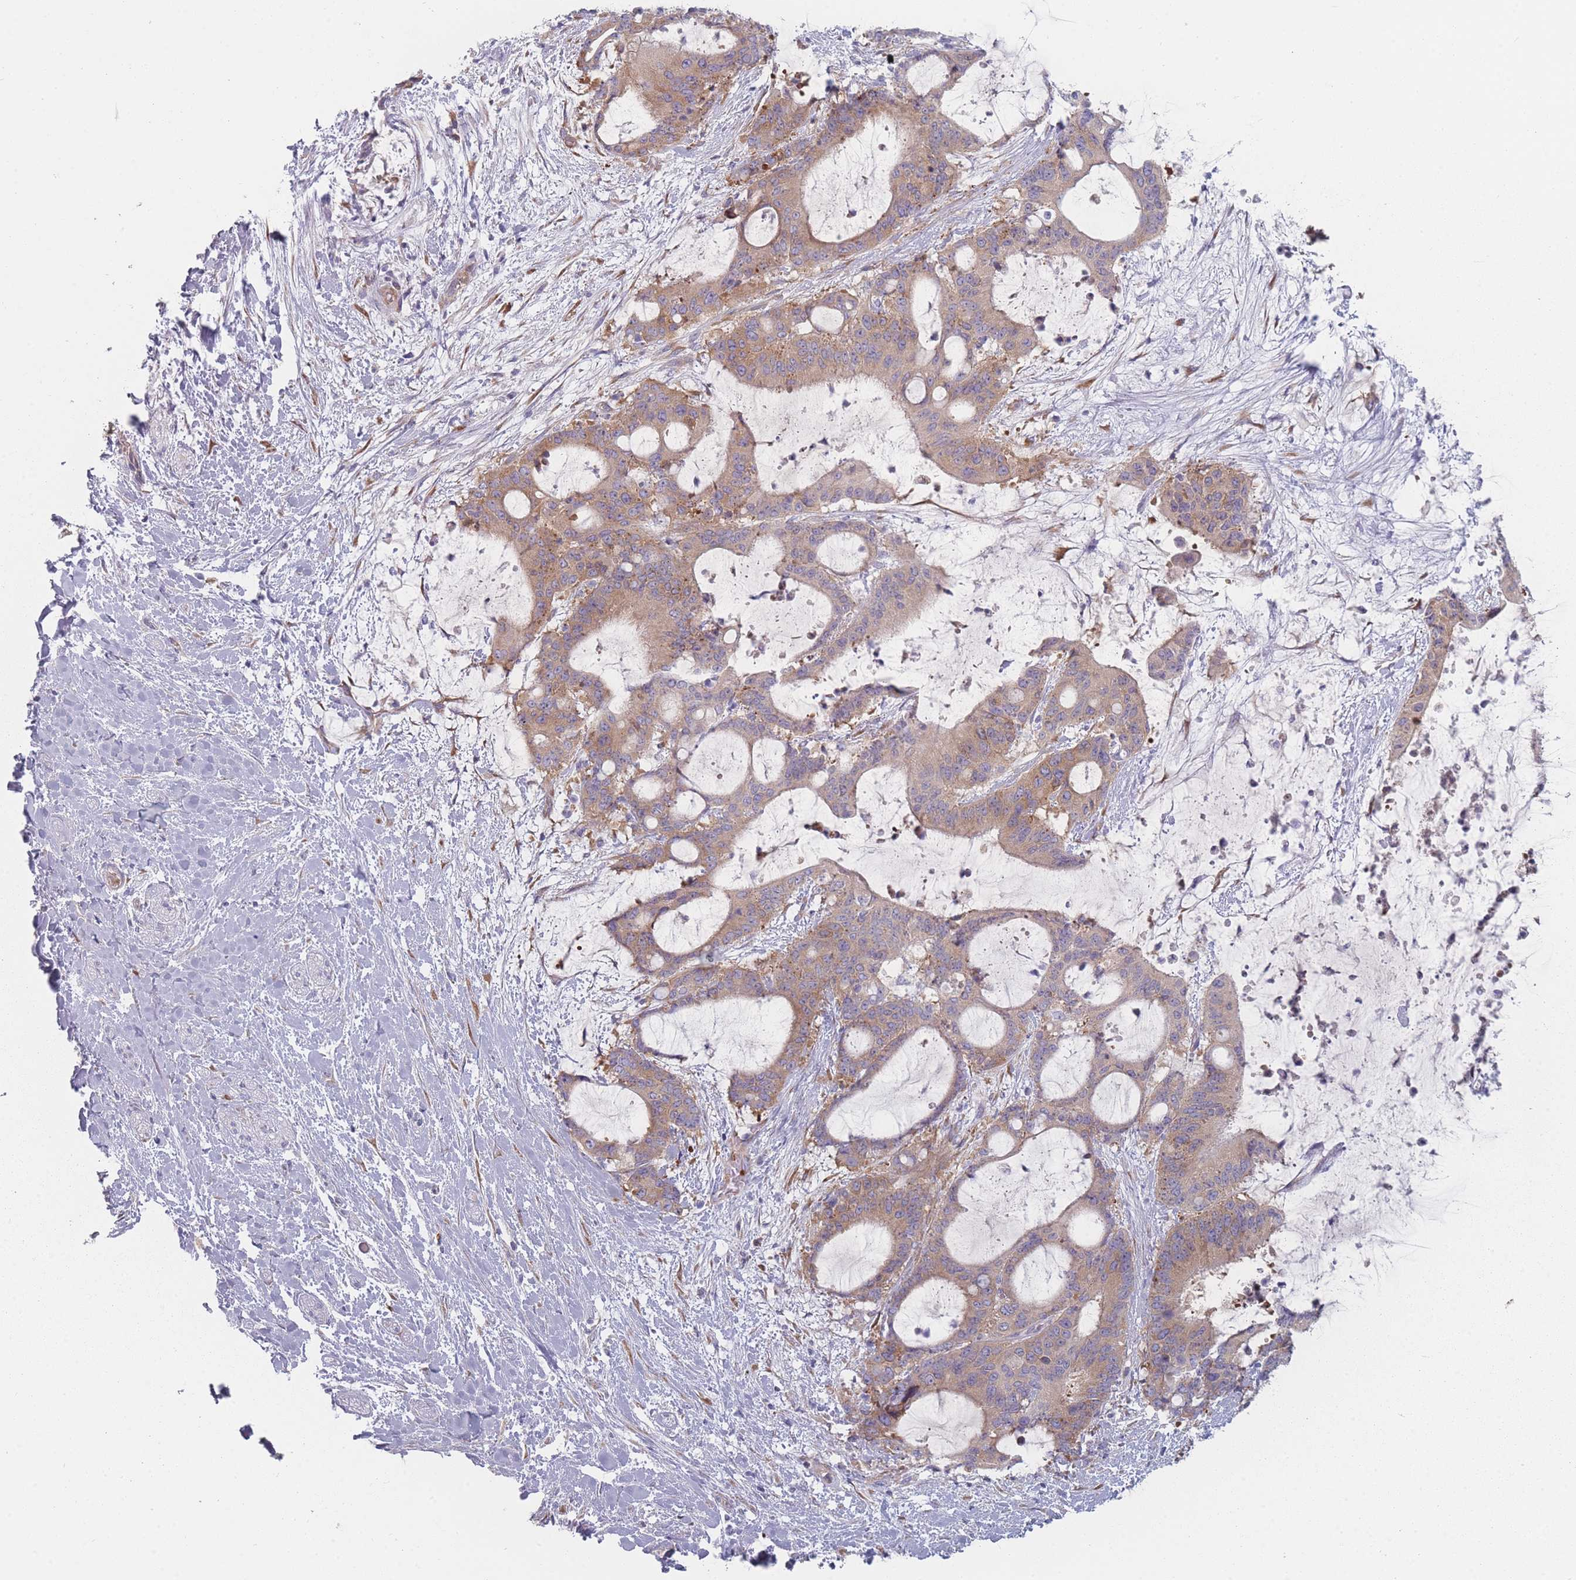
{"staining": {"intensity": "moderate", "quantity": ">75%", "location": "cytoplasmic/membranous"}, "tissue": "liver cancer", "cell_type": "Tumor cells", "image_type": "cancer", "snomed": [{"axis": "morphology", "description": "Normal tissue, NOS"}, {"axis": "morphology", "description": "Cholangiocarcinoma"}, {"axis": "topography", "description": "Liver"}, {"axis": "topography", "description": "Peripheral nerve tissue"}], "caption": "Immunohistochemical staining of cholangiocarcinoma (liver) exhibits medium levels of moderate cytoplasmic/membranous protein positivity in about >75% of tumor cells.", "gene": "CACNG5", "patient": {"sex": "female", "age": 73}}